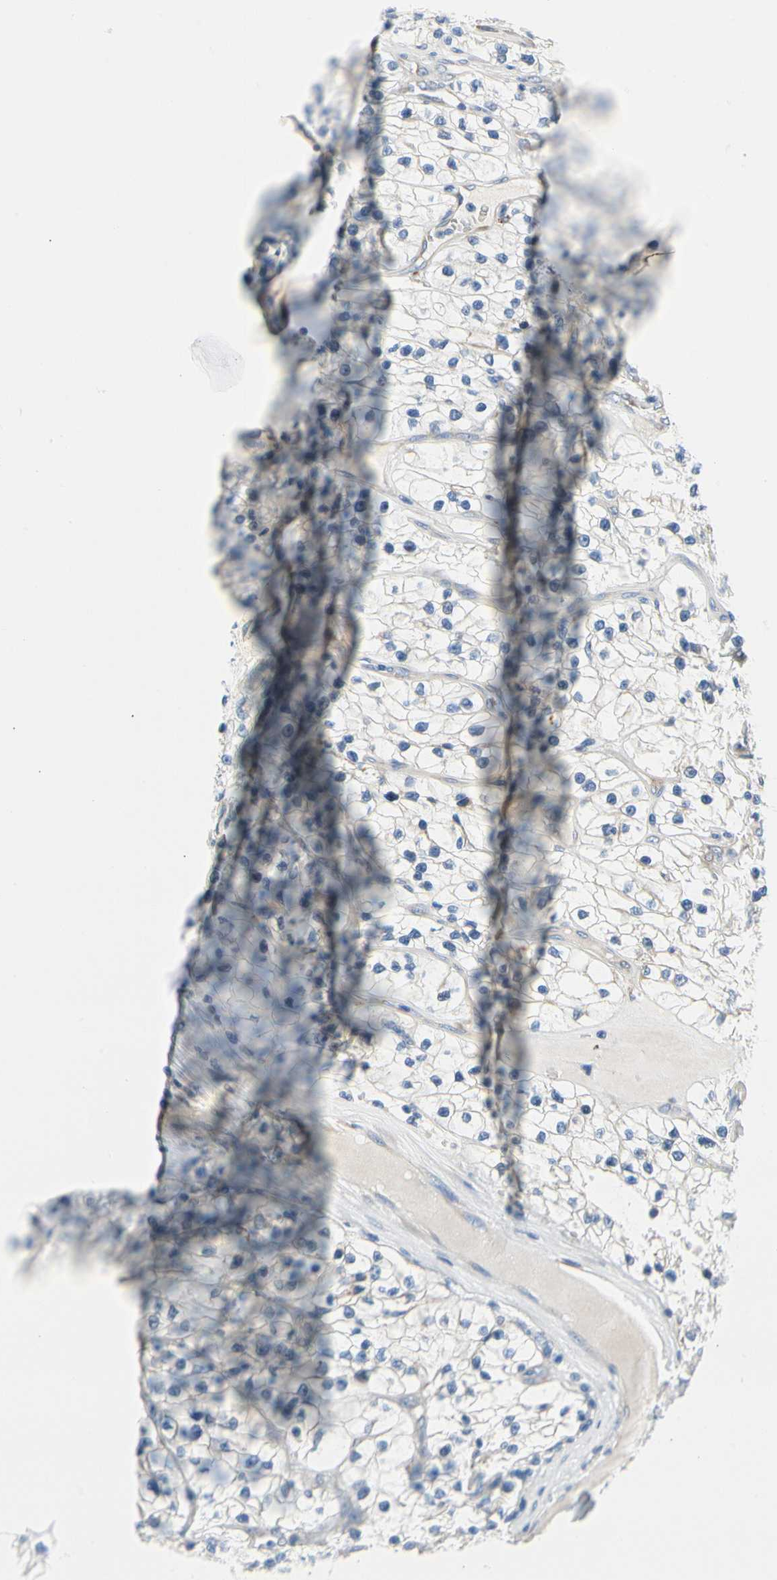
{"staining": {"intensity": "negative", "quantity": "none", "location": "none"}, "tissue": "renal cancer", "cell_type": "Tumor cells", "image_type": "cancer", "snomed": [{"axis": "morphology", "description": "Adenocarcinoma, NOS"}, {"axis": "topography", "description": "Kidney"}], "caption": "IHC of human renal cancer (adenocarcinoma) shows no staining in tumor cells.", "gene": "STXBP1", "patient": {"sex": "female", "age": 57}}